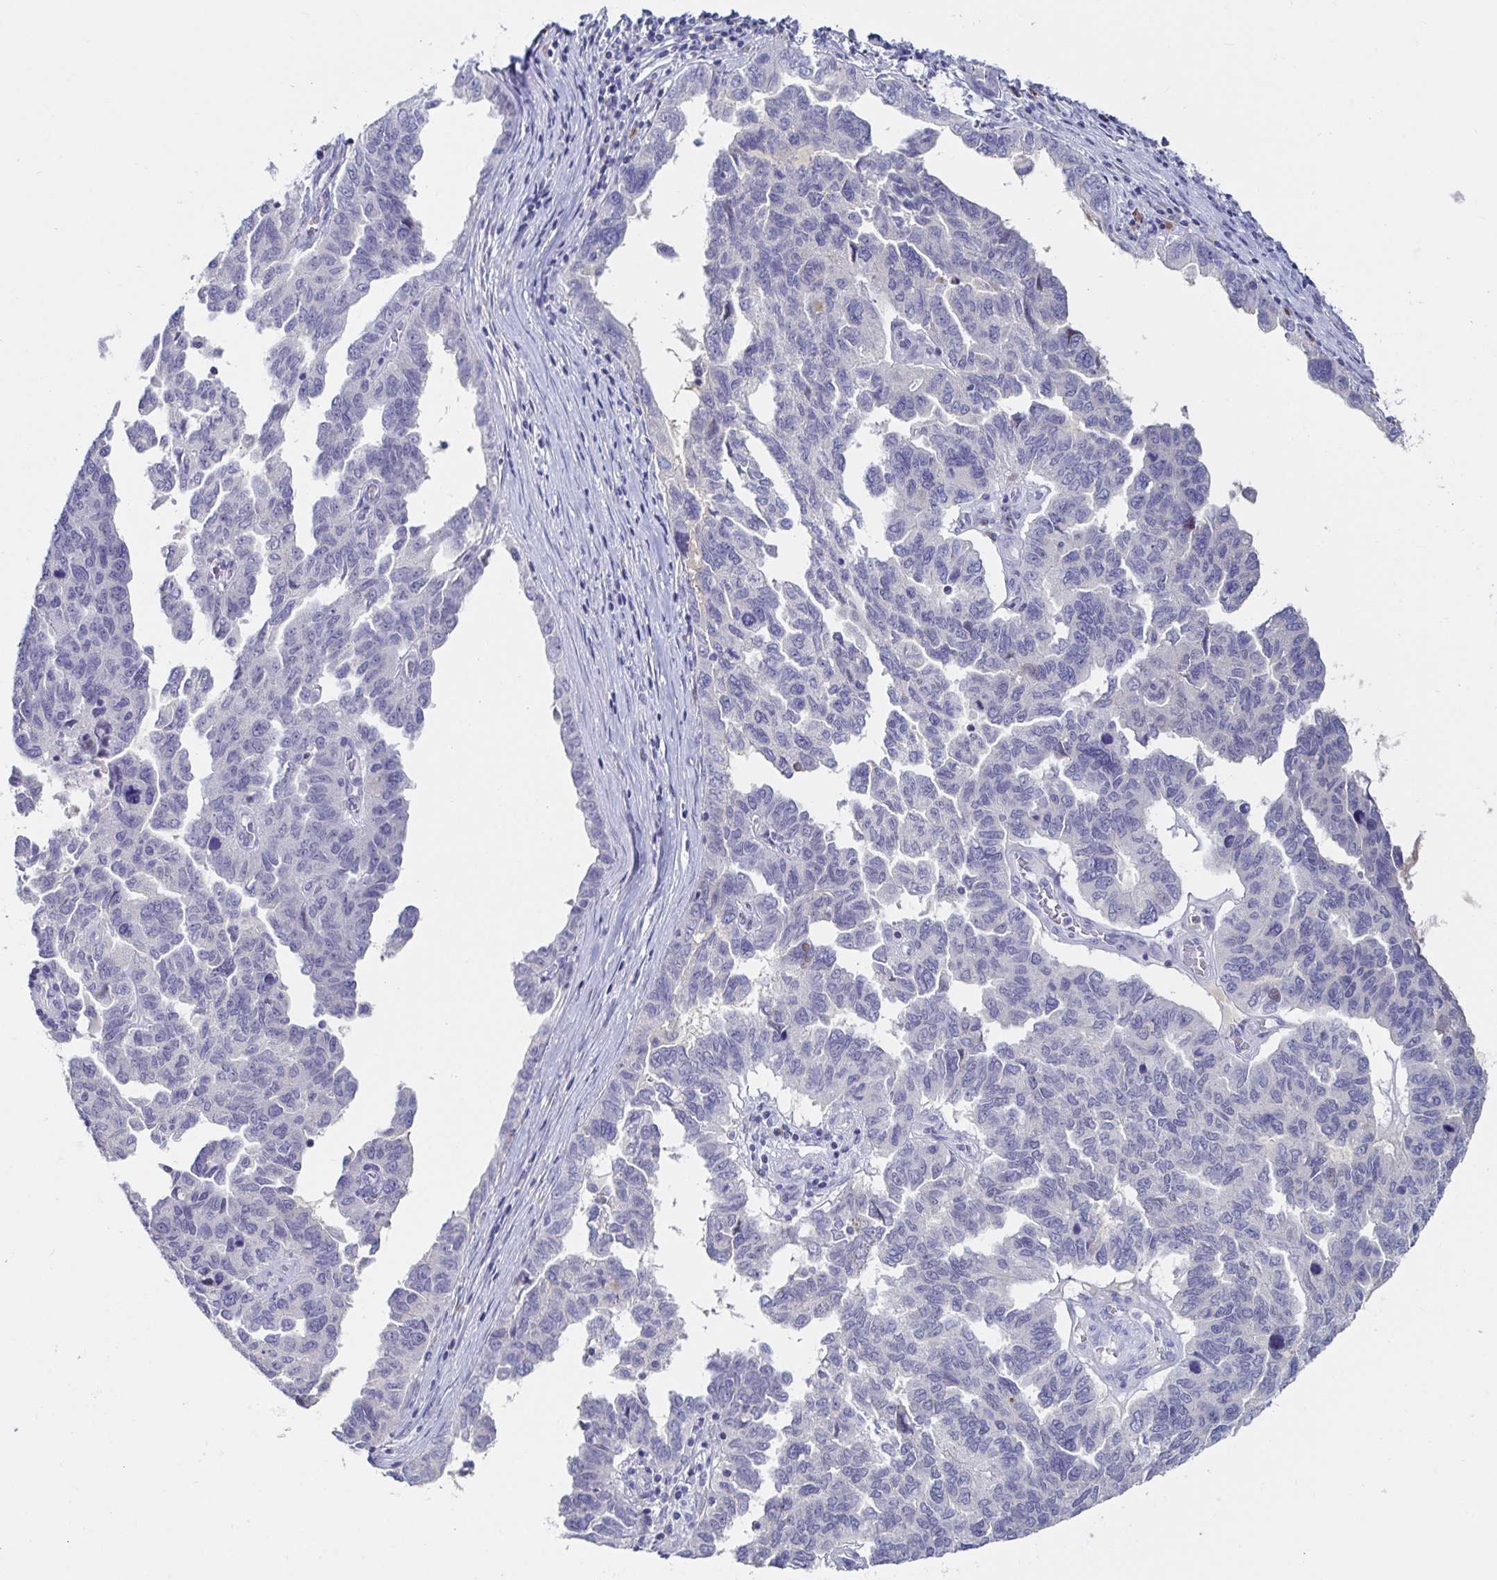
{"staining": {"intensity": "negative", "quantity": "none", "location": "none"}, "tissue": "ovarian cancer", "cell_type": "Tumor cells", "image_type": "cancer", "snomed": [{"axis": "morphology", "description": "Cystadenocarcinoma, serous, NOS"}, {"axis": "topography", "description": "Ovary"}], "caption": "Ovarian serous cystadenocarcinoma stained for a protein using IHC shows no staining tumor cells.", "gene": "C4orf17", "patient": {"sex": "female", "age": 64}}